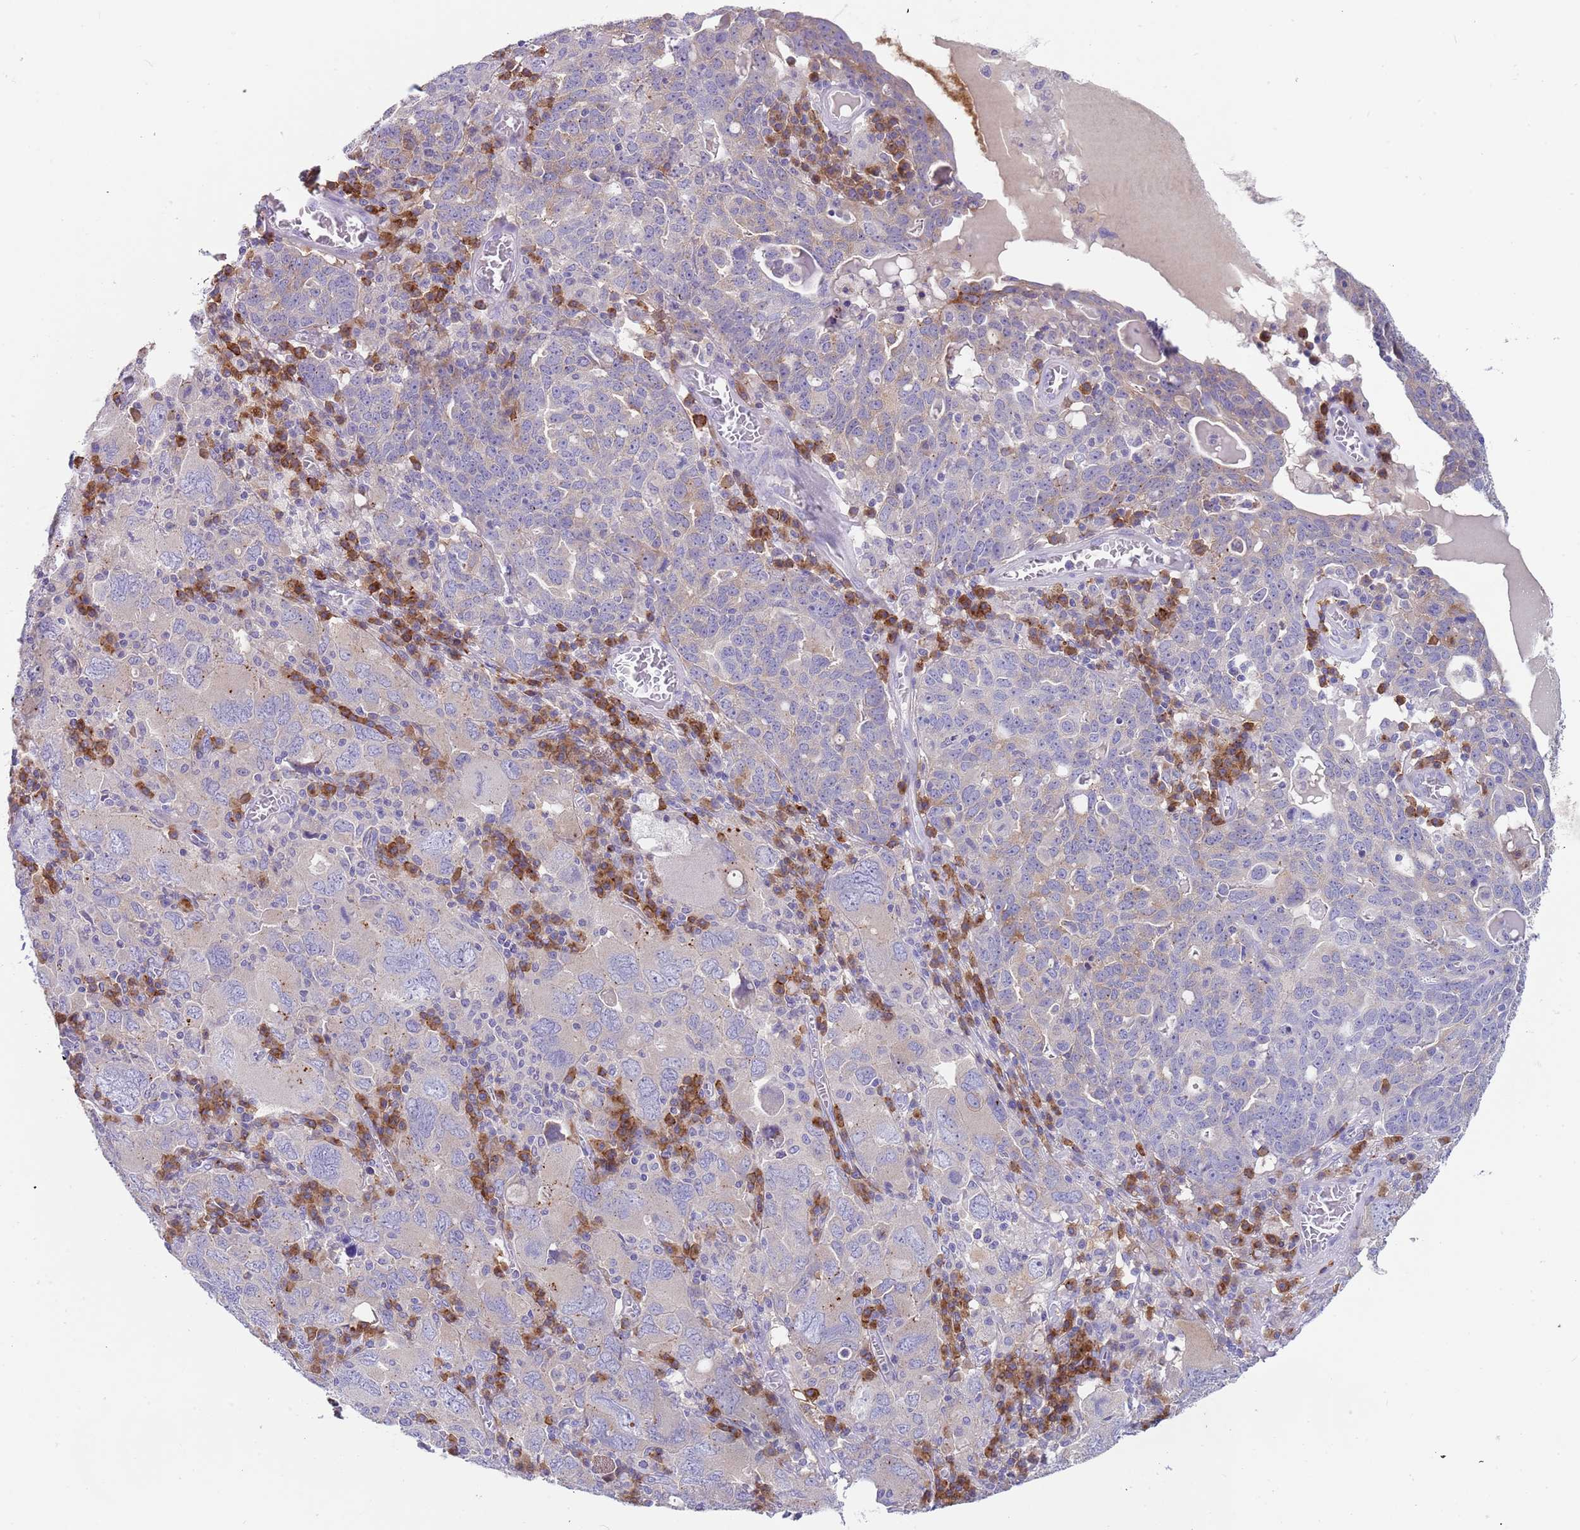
{"staining": {"intensity": "negative", "quantity": "none", "location": "none"}, "tissue": "ovarian cancer", "cell_type": "Tumor cells", "image_type": "cancer", "snomed": [{"axis": "morphology", "description": "Carcinoma, endometroid"}, {"axis": "topography", "description": "Ovary"}], "caption": "Ovarian endometroid carcinoma stained for a protein using immunohistochemistry (IHC) exhibits no staining tumor cells.", "gene": "TYW1", "patient": {"sex": "female", "age": 62}}